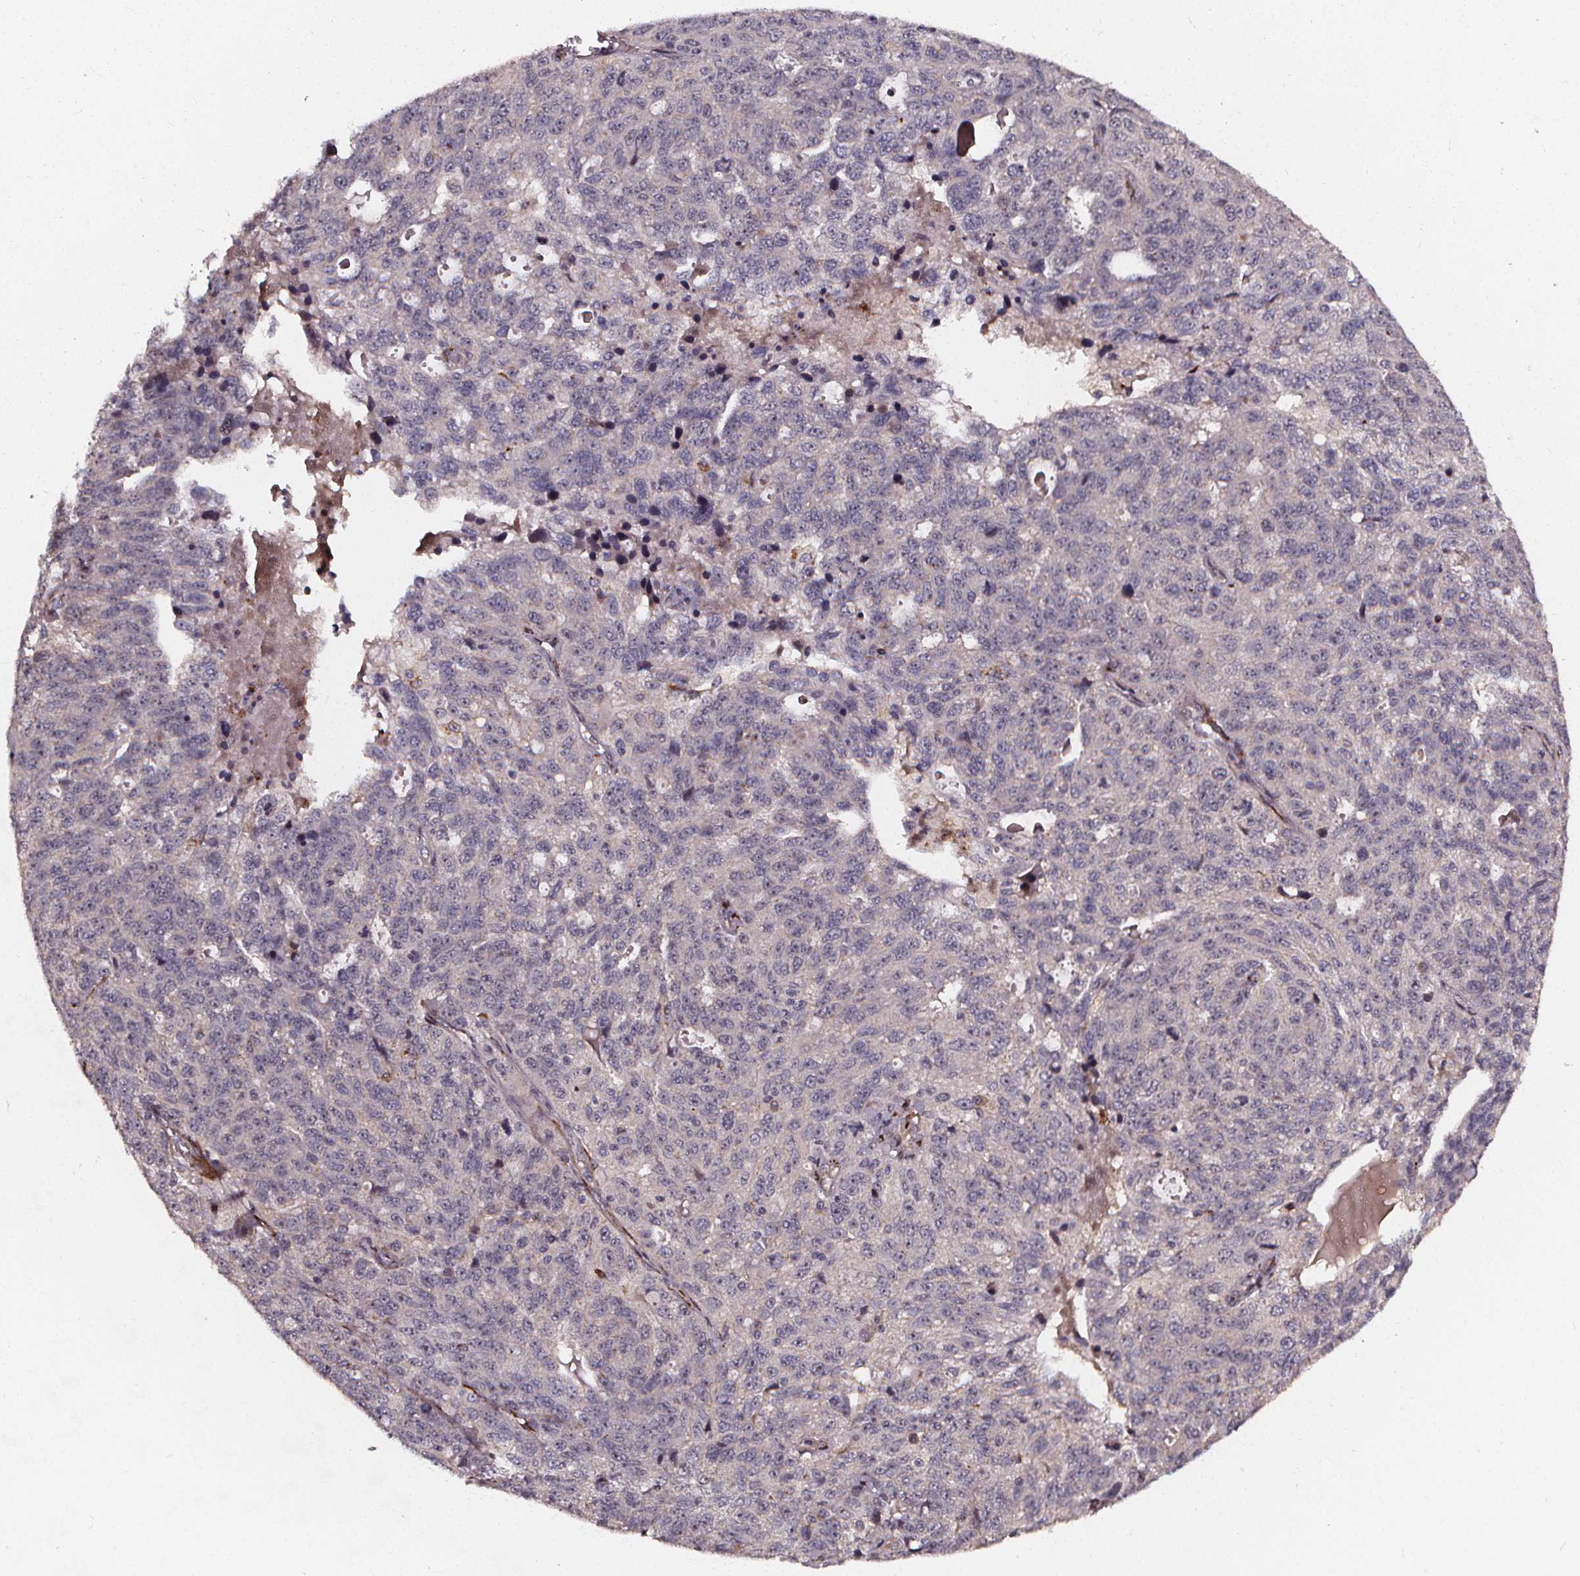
{"staining": {"intensity": "negative", "quantity": "none", "location": "none"}, "tissue": "ovarian cancer", "cell_type": "Tumor cells", "image_type": "cancer", "snomed": [{"axis": "morphology", "description": "Cystadenocarcinoma, serous, NOS"}, {"axis": "topography", "description": "Ovary"}], "caption": "This is an immunohistochemistry micrograph of human ovarian cancer. There is no expression in tumor cells.", "gene": "AEBP1", "patient": {"sex": "female", "age": 71}}